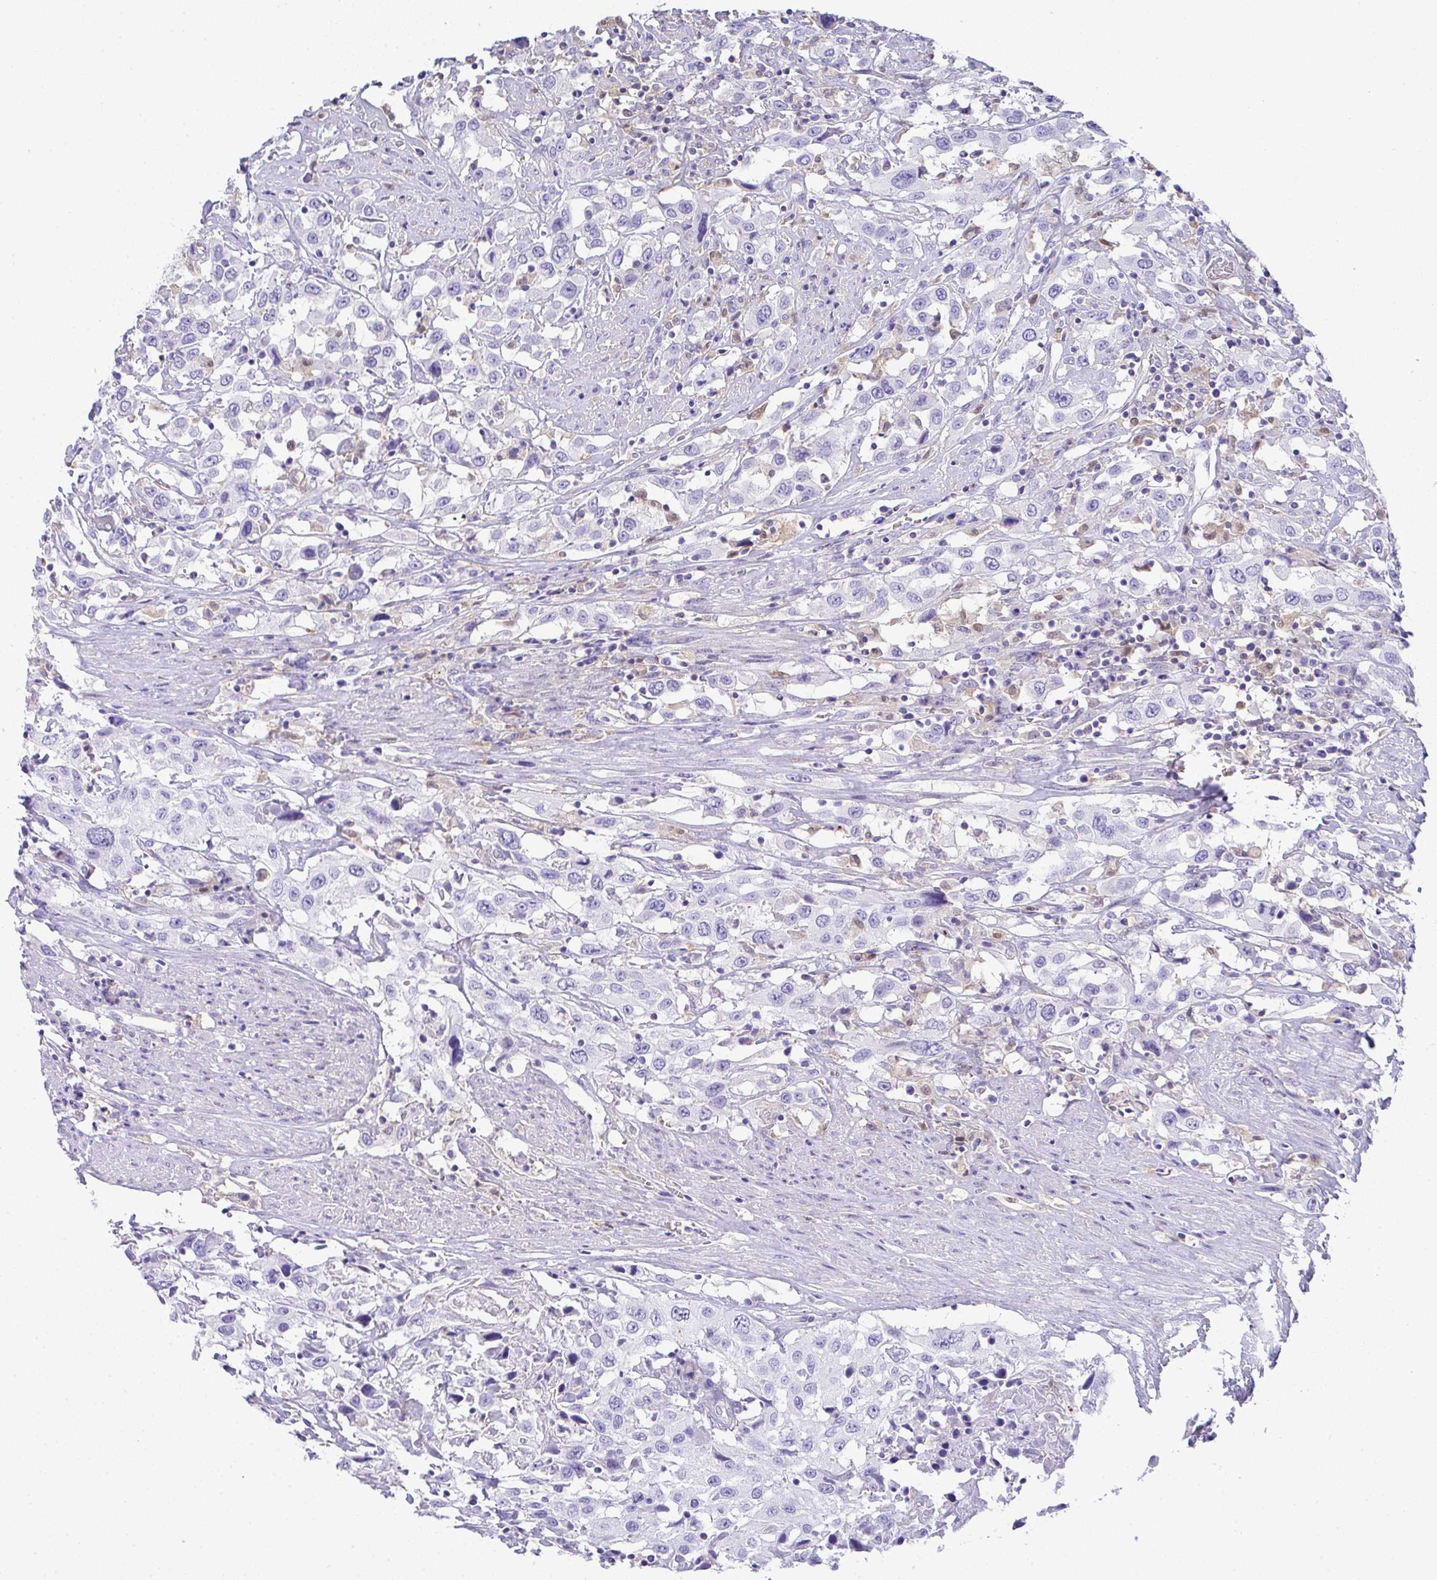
{"staining": {"intensity": "negative", "quantity": "none", "location": "none"}, "tissue": "urothelial cancer", "cell_type": "Tumor cells", "image_type": "cancer", "snomed": [{"axis": "morphology", "description": "Urothelial carcinoma, High grade"}, {"axis": "topography", "description": "Urinary bladder"}], "caption": "Histopathology image shows no significant protein staining in tumor cells of urothelial cancer.", "gene": "TNFAIP8", "patient": {"sex": "male", "age": 61}}